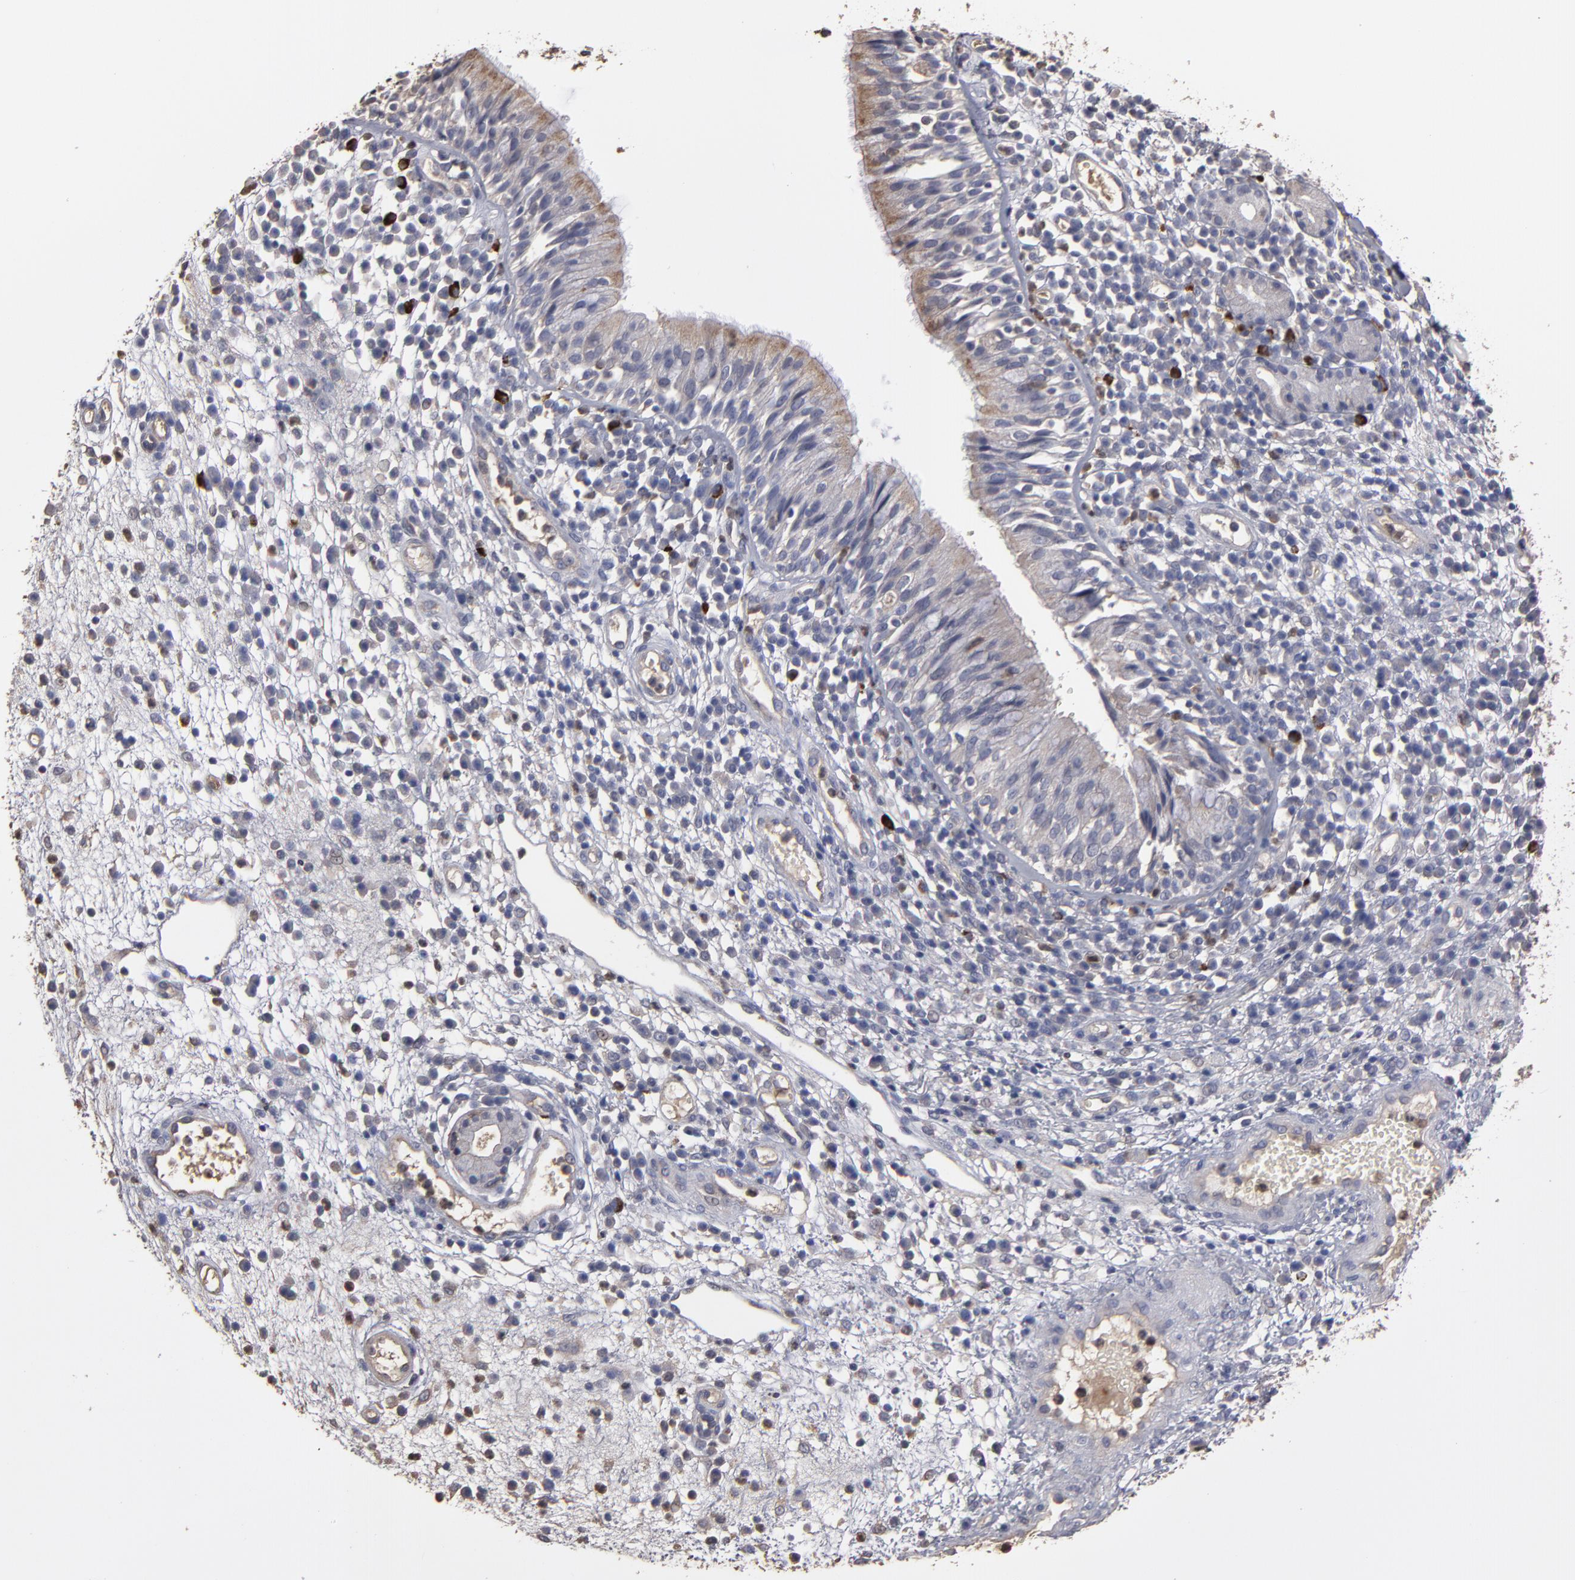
{"staining": {"intensity": "moderate", "quantity": "25%-75%", "location": "cytoplasmic/membranous"}, "tissue": "nasopharynx", "cell_type": "Respiratory epithelial cells", "image_type": "normal", "snomed": [{"axis": "morphology", "description": "Normal tissue, NOS"}, {"axis": "morphology", "description": "Inflammation, NOS"}, {"axis": "morphology", "description": "Malignant melanoma, Metastatic site"}, {"axis": "topography", "description": "Nasopharynx"}], "caption": "High-power microscopy captured an immunohistochemistry (IHC) micrograph of benign nasopharynx, revealing moderate cytoplasmic/membranous expression in about 25%-75% of respiratory epithelial cells.", "gene": "RO60", "patient": {"sex": "female", "age": 55}}